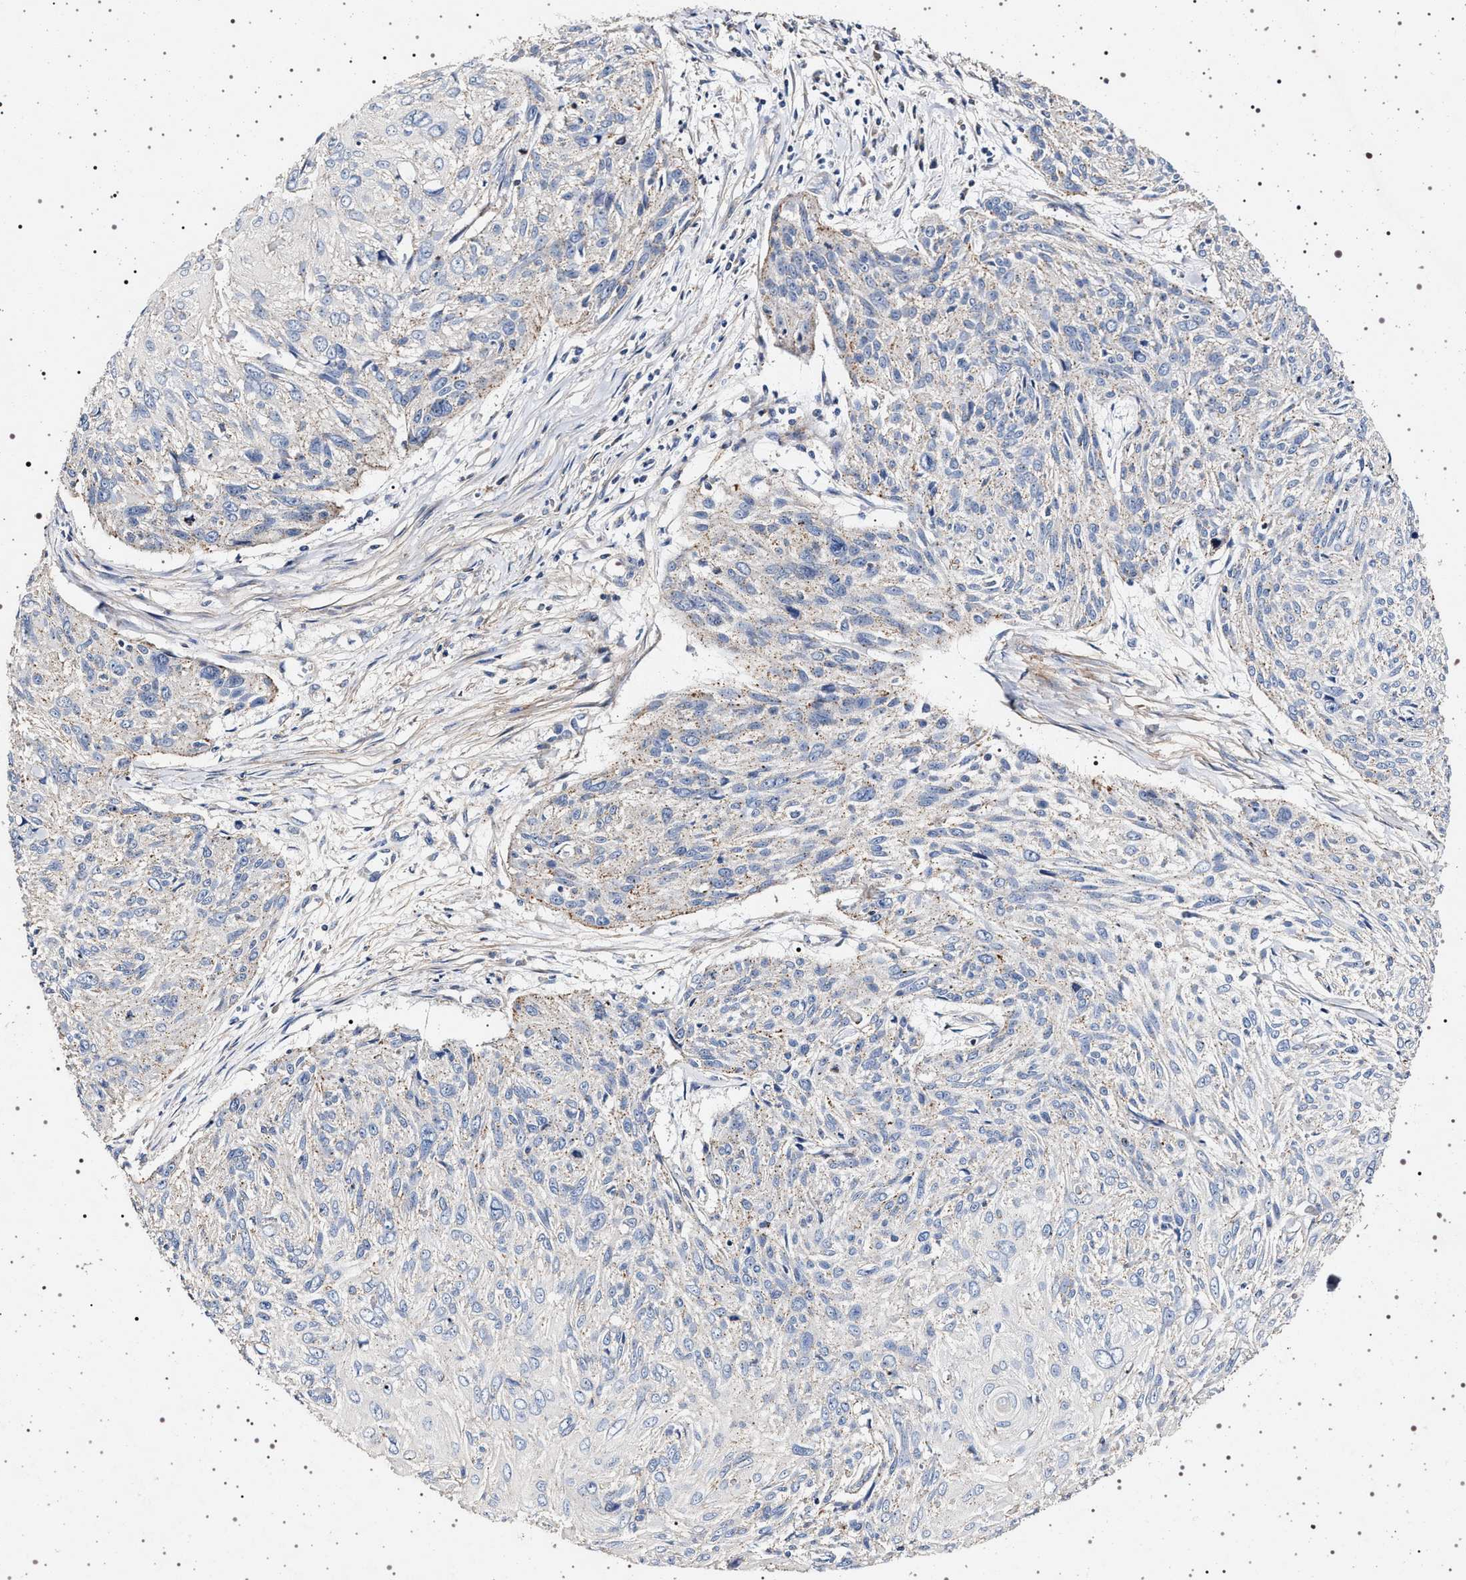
{"staining": {"intensity": "negative", "quantity": "none", "location": "none"}, "tissue": "cervical cancer", "cell_type": "Tumor cells", "image_type": "cancer", "snomed": [{"axis": "morphology", "description": "Squamous cell carcinoma, NOS"}, {"axis": "topography", "description": "Cervix"}], "caption": "Immunohistochemical staining of human cervical cancer displays no significant positivity in tumor cells. (DAB (3,3'-diaminobenzidine) IHC with hematoxylin counter stain).", "gene": "NAALADL2", "patient": {"sex": "female", "age": 51}}